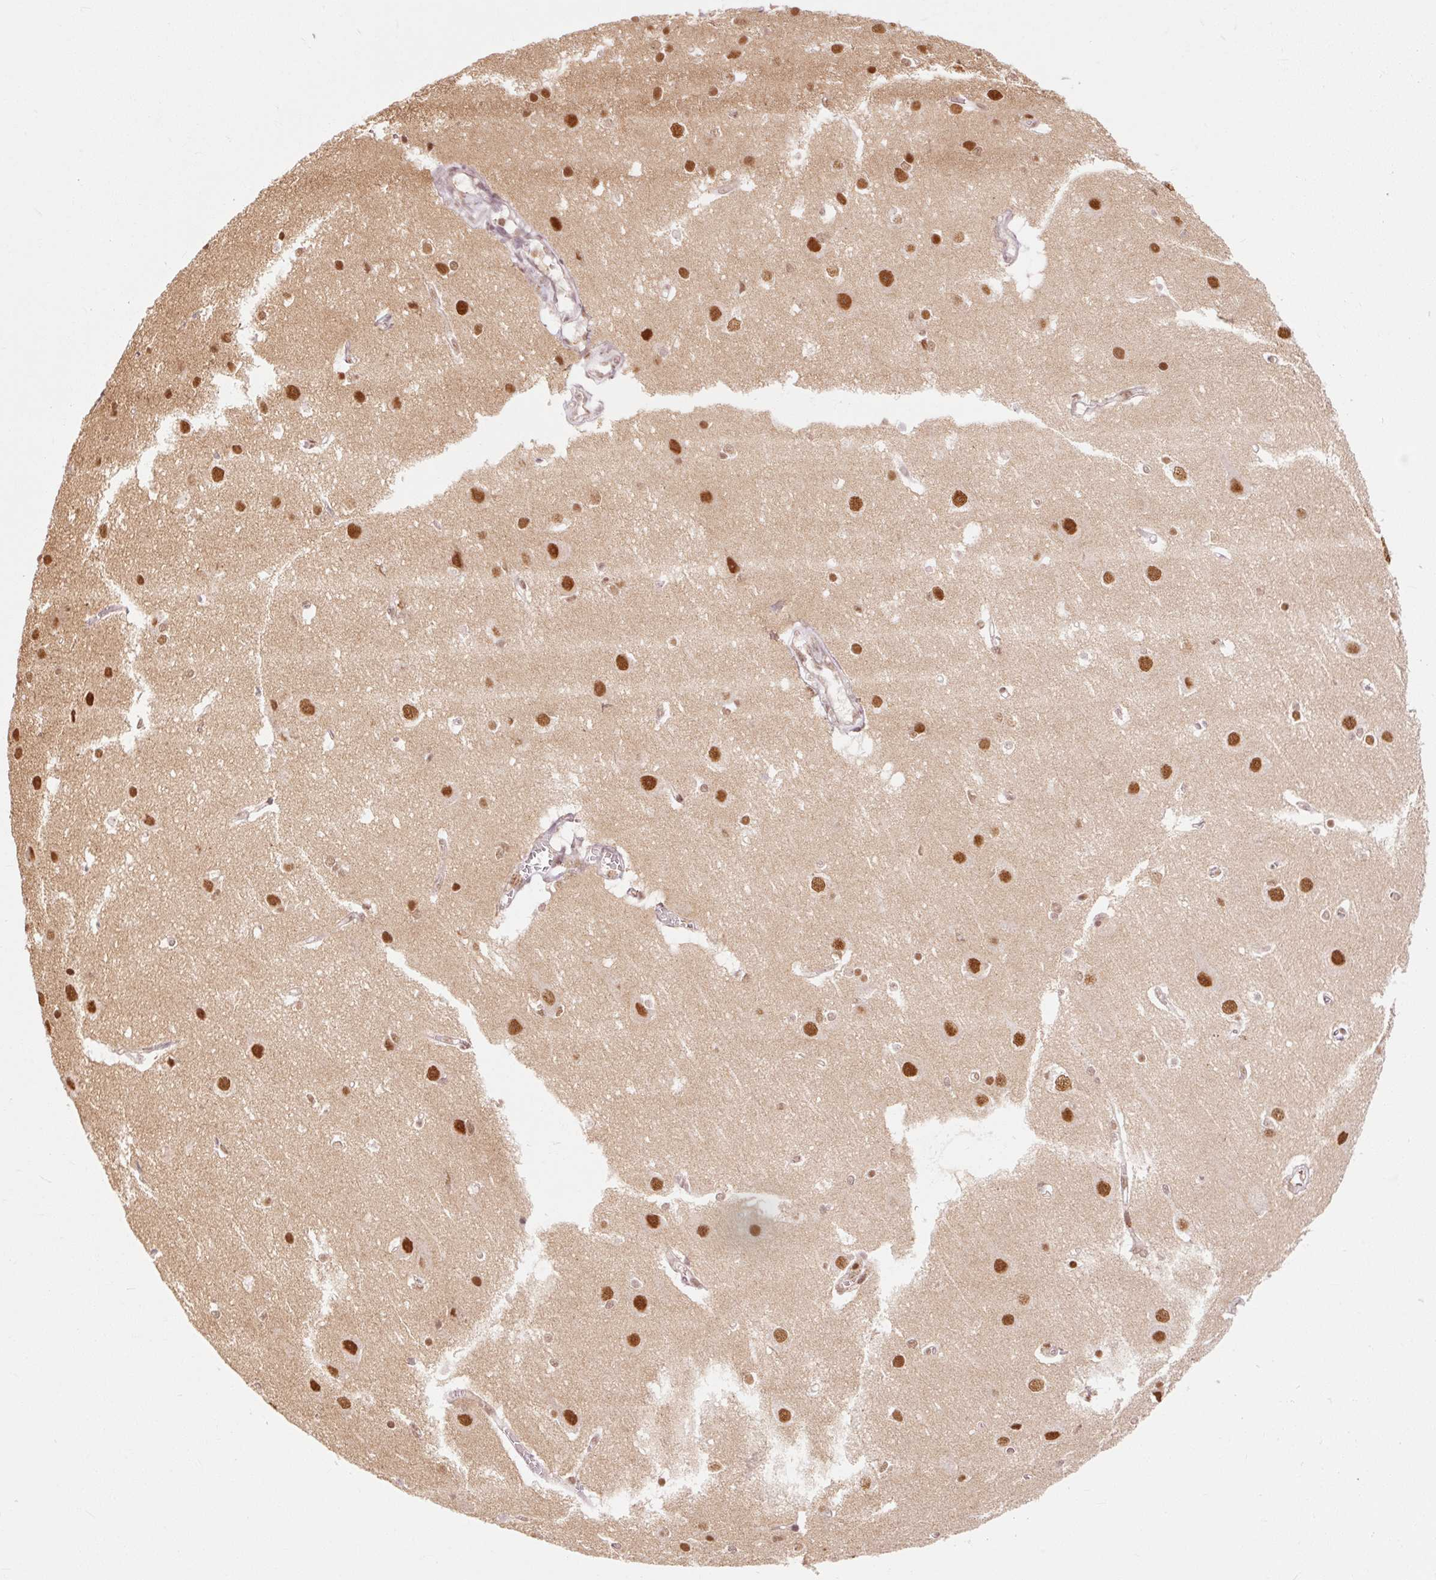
{"staining": {"intensity": "negative", "quantity": "none", "location": "none"}, "tissue": "cerebral cortex", "cell_type": "Endothelial cells", "image_type": "normal", "snomed": [{"axis": "morphology", "description": "Normal tissue, NOS"}, {"axis": "topography", "description": "Cerebral cortex"}], "caption": "High power microscopy image of an immunohistochemistry photomicrograph of normal cerebral cortex, revealing no significant expression in endothelial cells.", "gene": "CSTF1", "patient": {"sex": "male", "age": 37}}